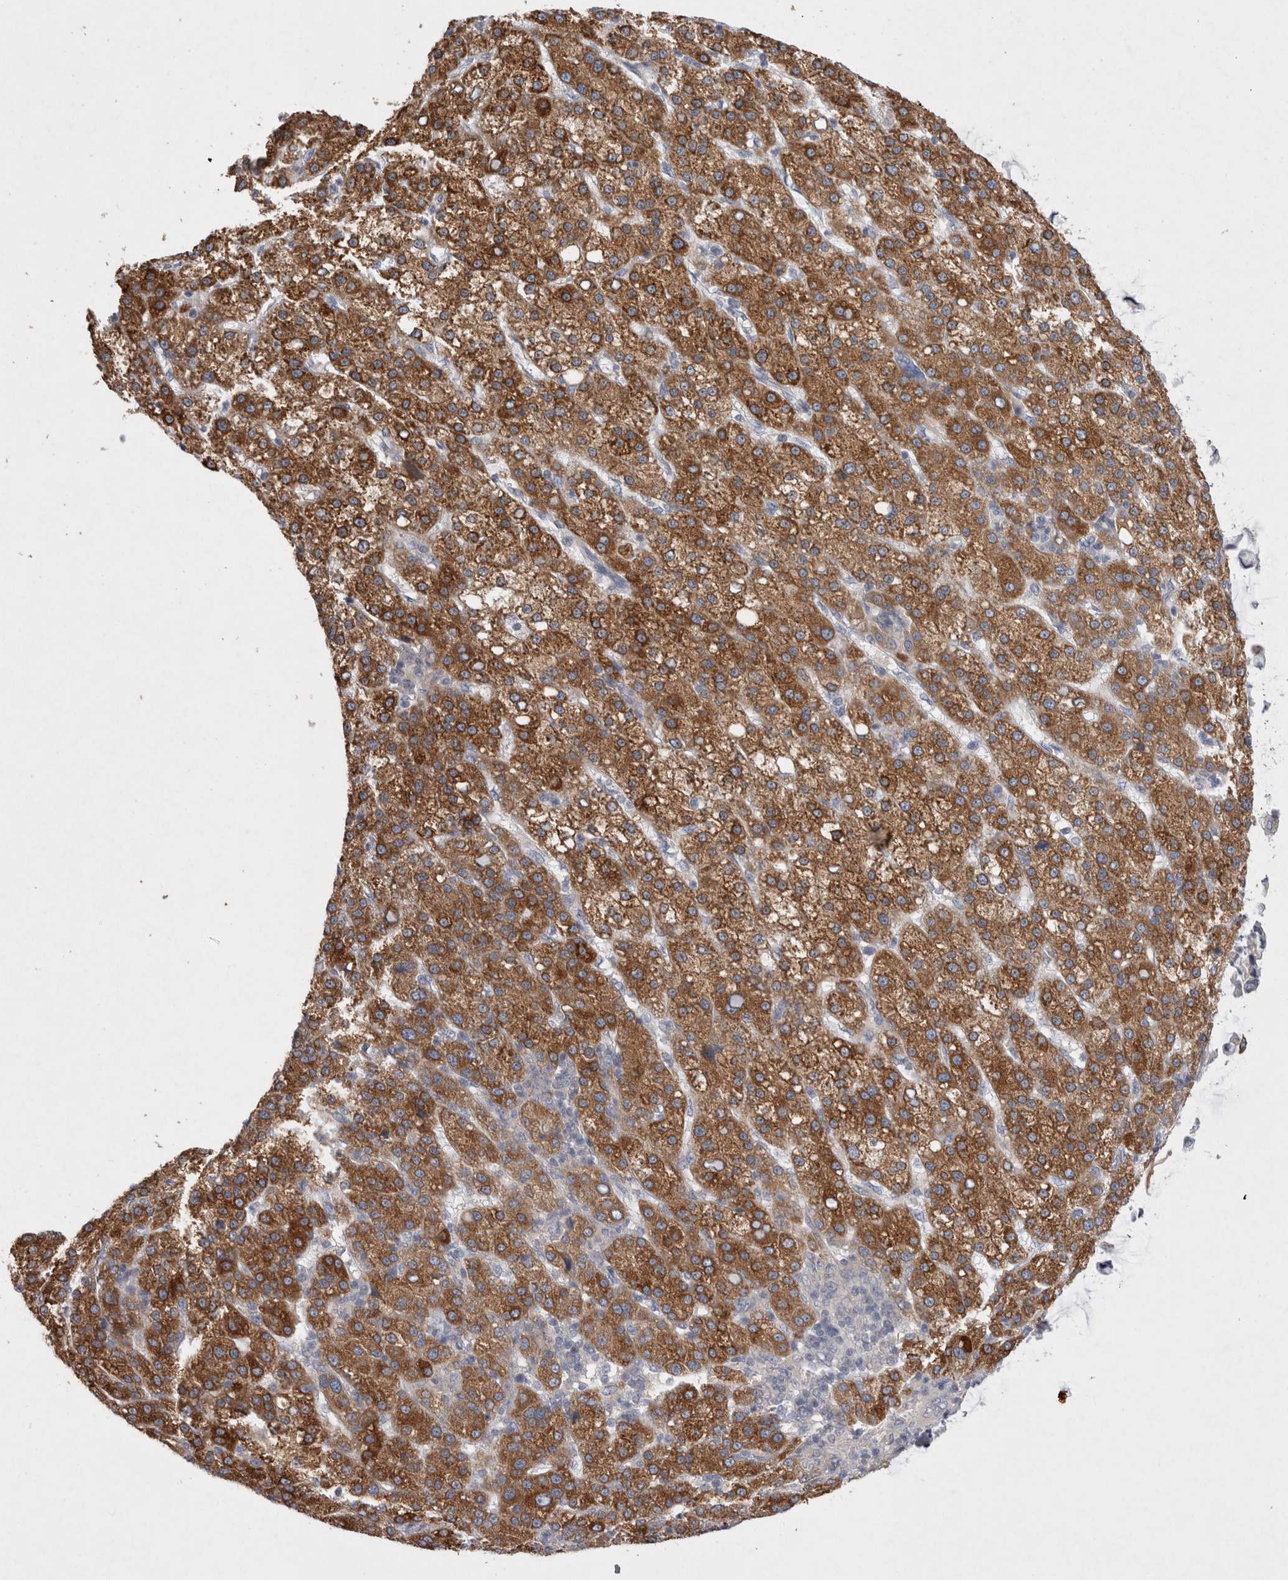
{"staining": {"intensity": "strong", "quantity": ">75%", "location": "cytoplasmic/membranous"}, "tissue": "liver cancer", "cell_type": "Tumor cells", "image_type": "cancer", "snomed": [{"axis": "morphology", "description": "Carcinoma, Hepatocellular, NOS"}, {"axis": "topography", "description": "Liver"}], "caption": "This is a photomicrograph of immunohistochemistry staining of liver cancer, which shows strong staining in the cytoplasmic/membranous of tumor cells.", "gene": "LRRC40", "patient": {"sex": "female", "age": 58}}